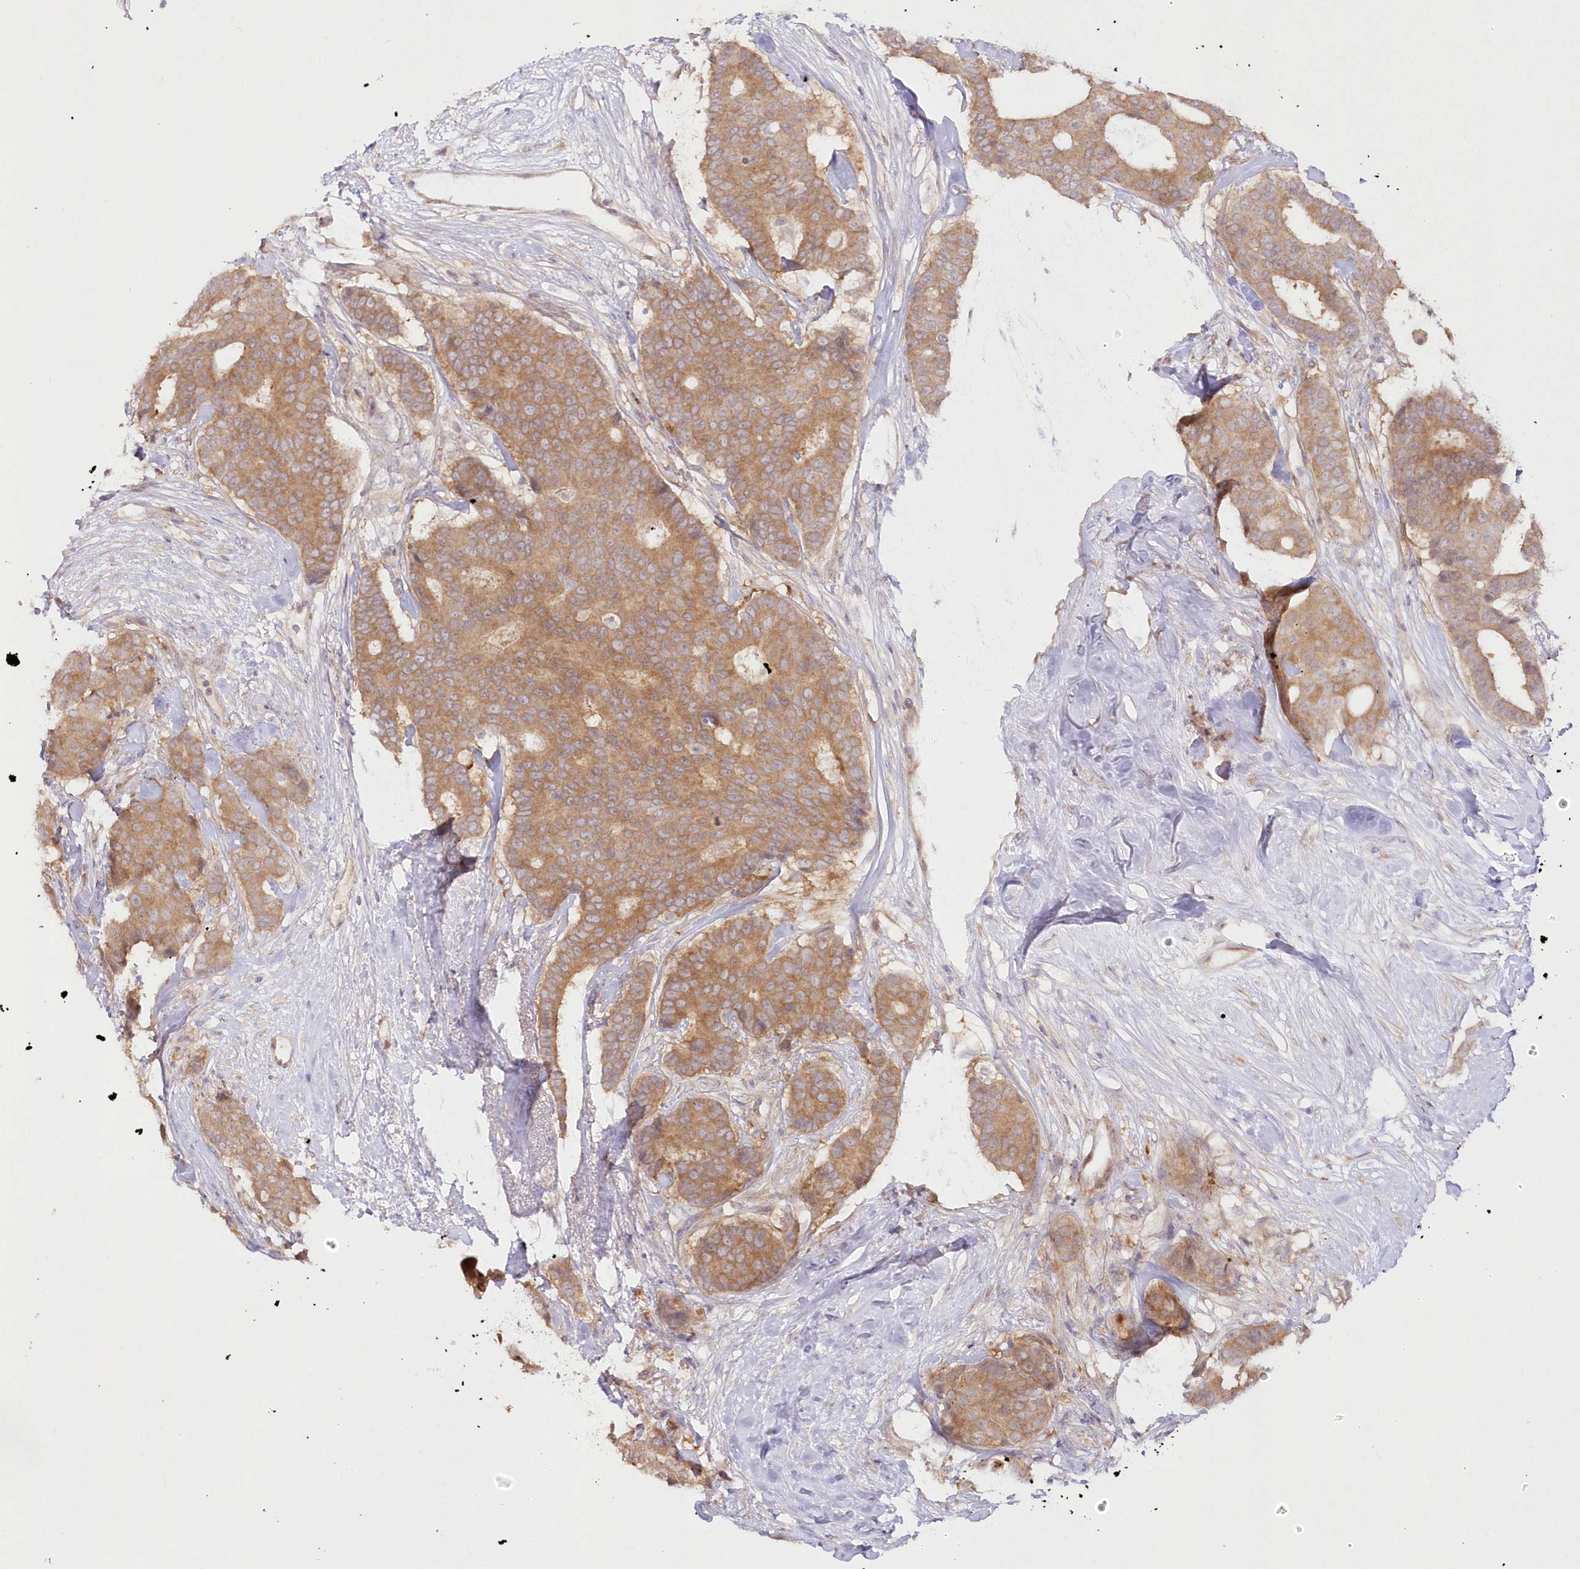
{"staining": {"intensity": "moderate", "quantity": ">75%", "location": "cytoplasmic/membranous"}, "tissue": "breast cancer", "cell_type": "Tumor cells", "image_type": "cancer", "snomed": [{"axis": "morphology", "description": "Duct carcinoma"}, {"axis": "topography", "description": "Breast"}], "caption": "Protein staining demonstrates moderate cytoplasmic/membranous staining in about >75% of tumor cells in invasive ductal carcinoma (breast).", "gene": "IPMK", "patient": {"sex": "female", "age": 75}}